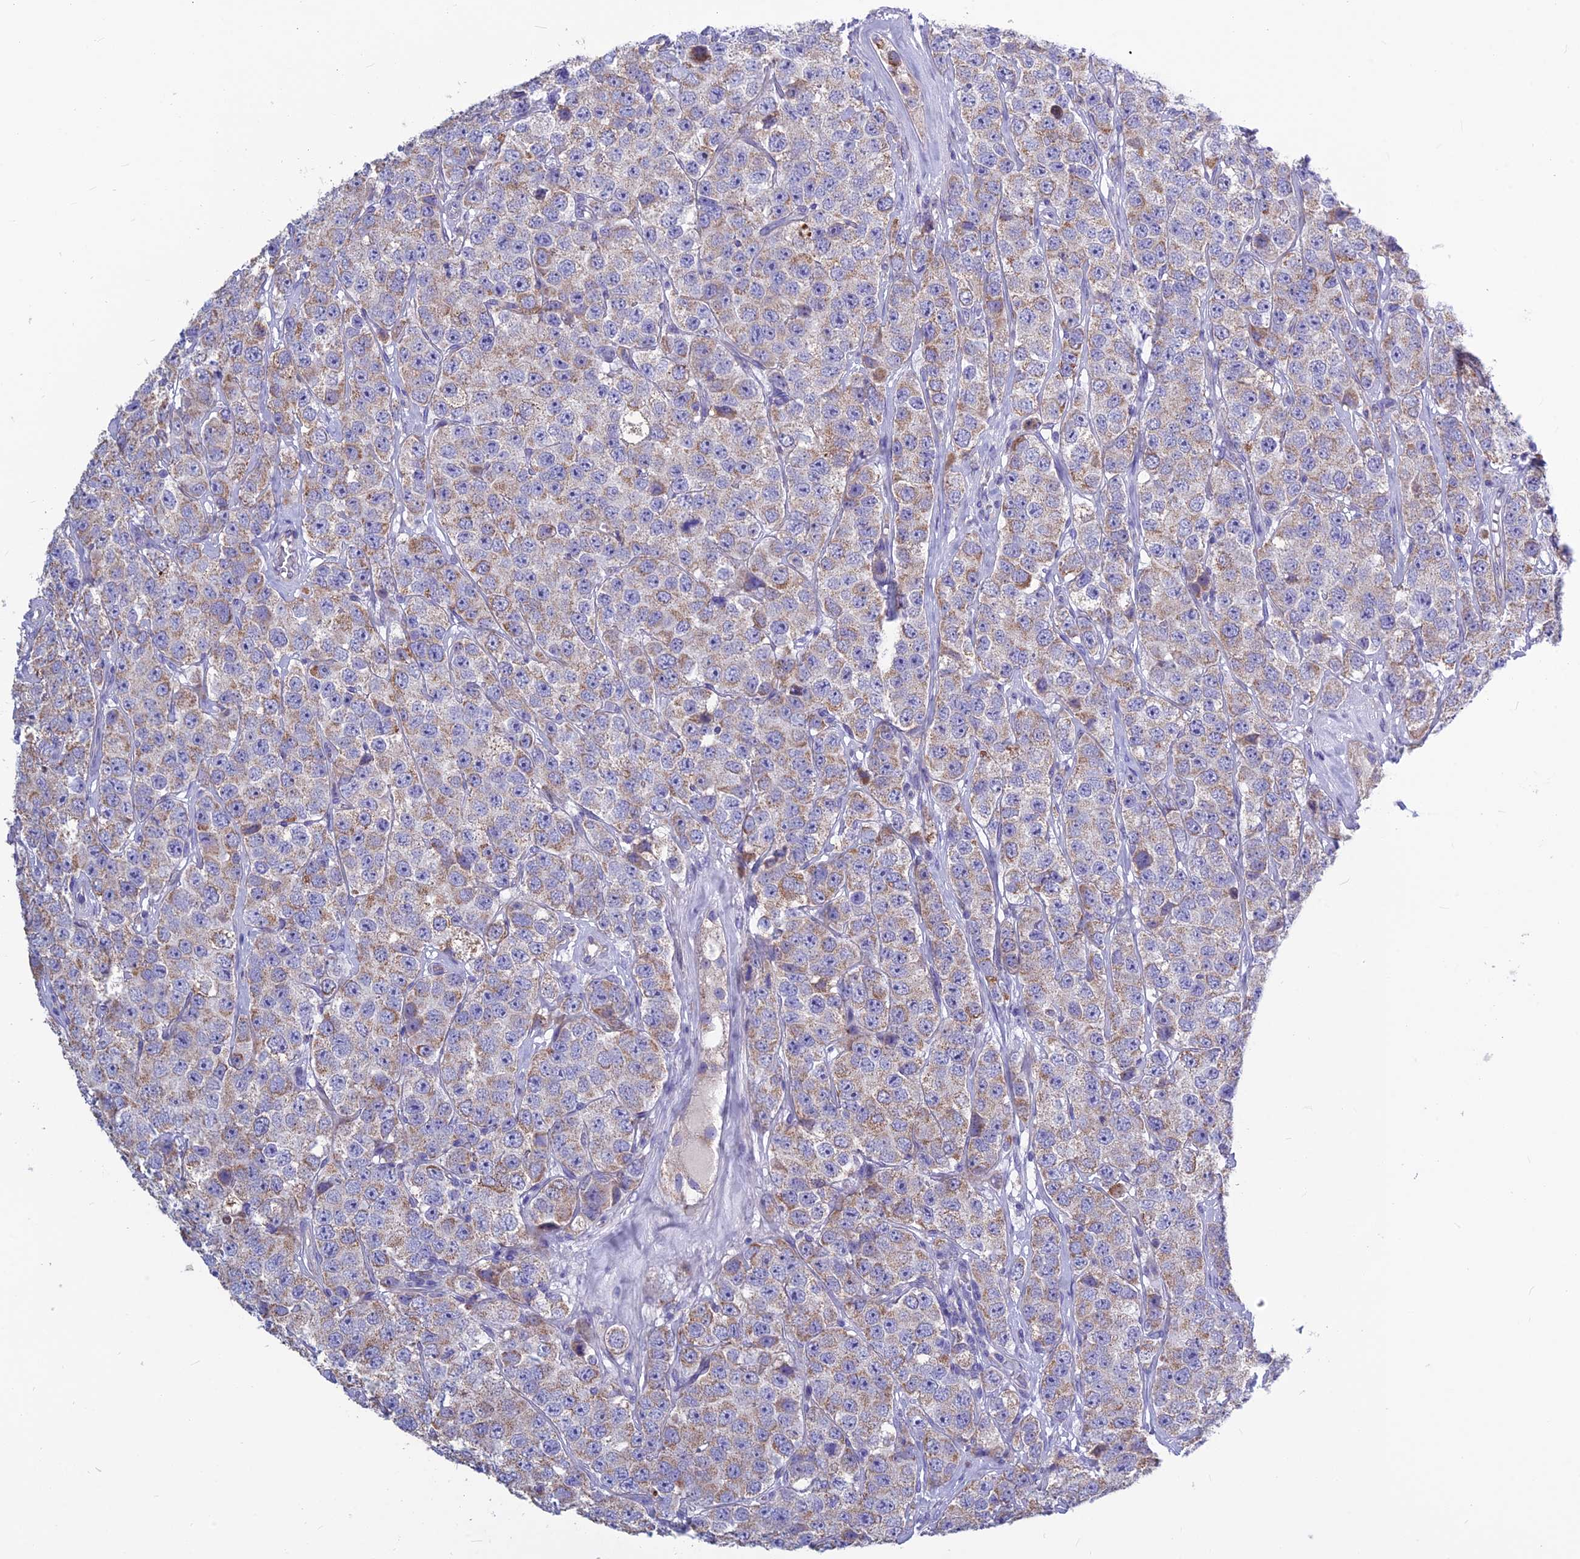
{"staining": {"intensity": "weak", "quantity": "25%-75%", "location": "cytoplasmic/membranous"}, "tissue": "testis cancer", "cell_type": "Tumor cells", "image_type": "cancer", "snomed": [{"axis": "morphology", "description": "Seminoma, NOS"}, {"axis": "topography", "description": "Testis"}], "caption": "The micrograph demonstrates staining of testis cancer, revealing weak cytoplasmic/membranous protein expression (brown color) within tumor cells.", "gene": "BHMT2", "patient": {"sex": "male", "age": 28}}